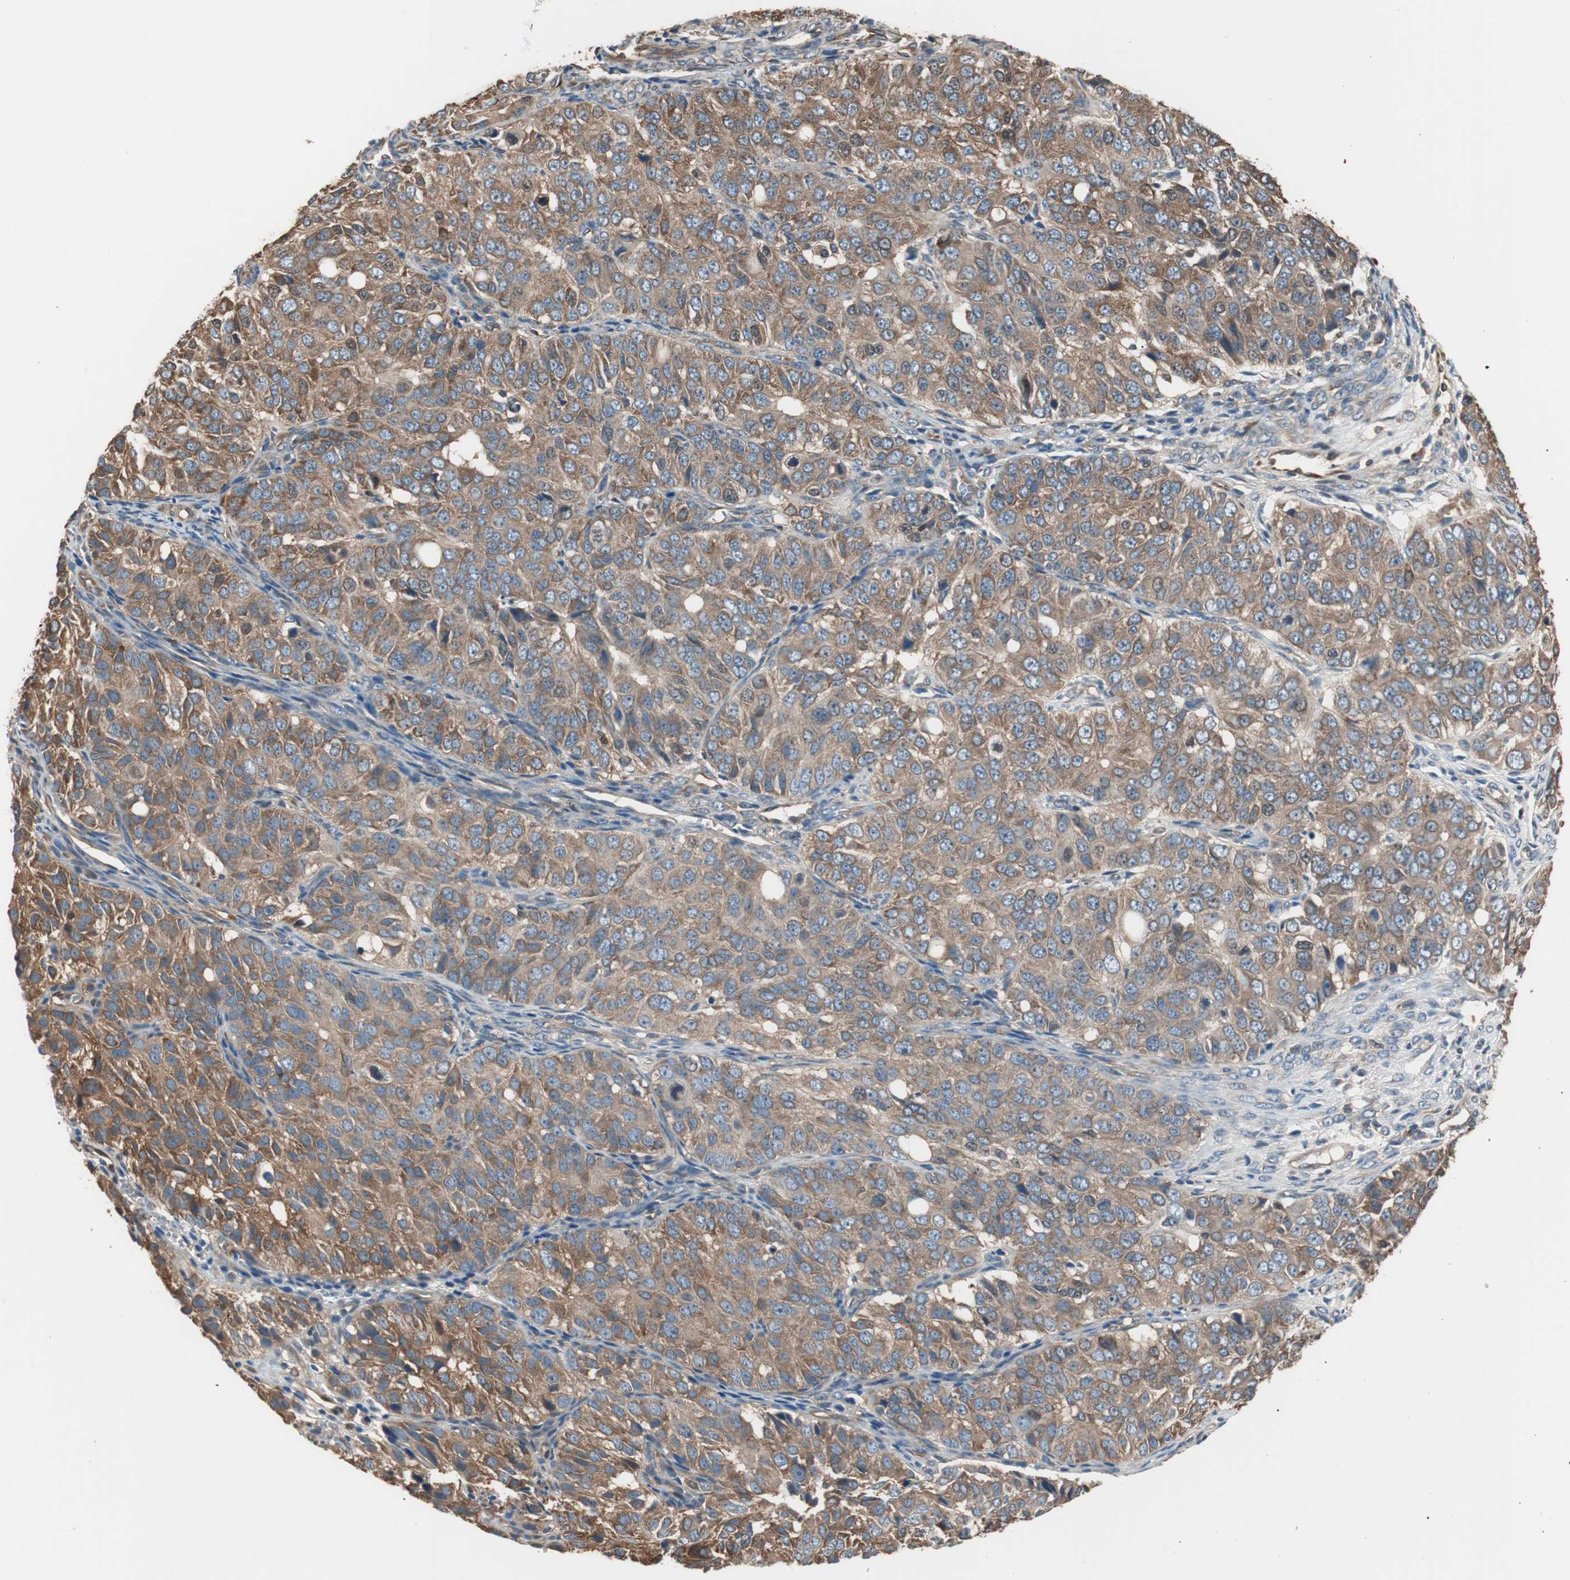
{"staining": {"intensity": "moderate", "quantity": ">75%", "location": "cytoplasmic/membranous"}, "tissue": "ovarian cancer", "cell_type": "Tumor cells", "image_type": "cancer", "snomed": [{"axis": "morphology", "description": "Carcinoma, endometroid"}, {"axis": "topography", "description": "Ovary"}], "caption": "Protein expression analysis of endometroid carcinoma (ovarian) reveals moderate cytoplasmic/membranous positivity in about >75% of tumor cells. (Stains: DAB in brown, nuclei in blue, Microscopy: brightfield microscopy at high magnification).", "gene": "CAPNS1", "patient": {"sex": "female", "age": 51}}